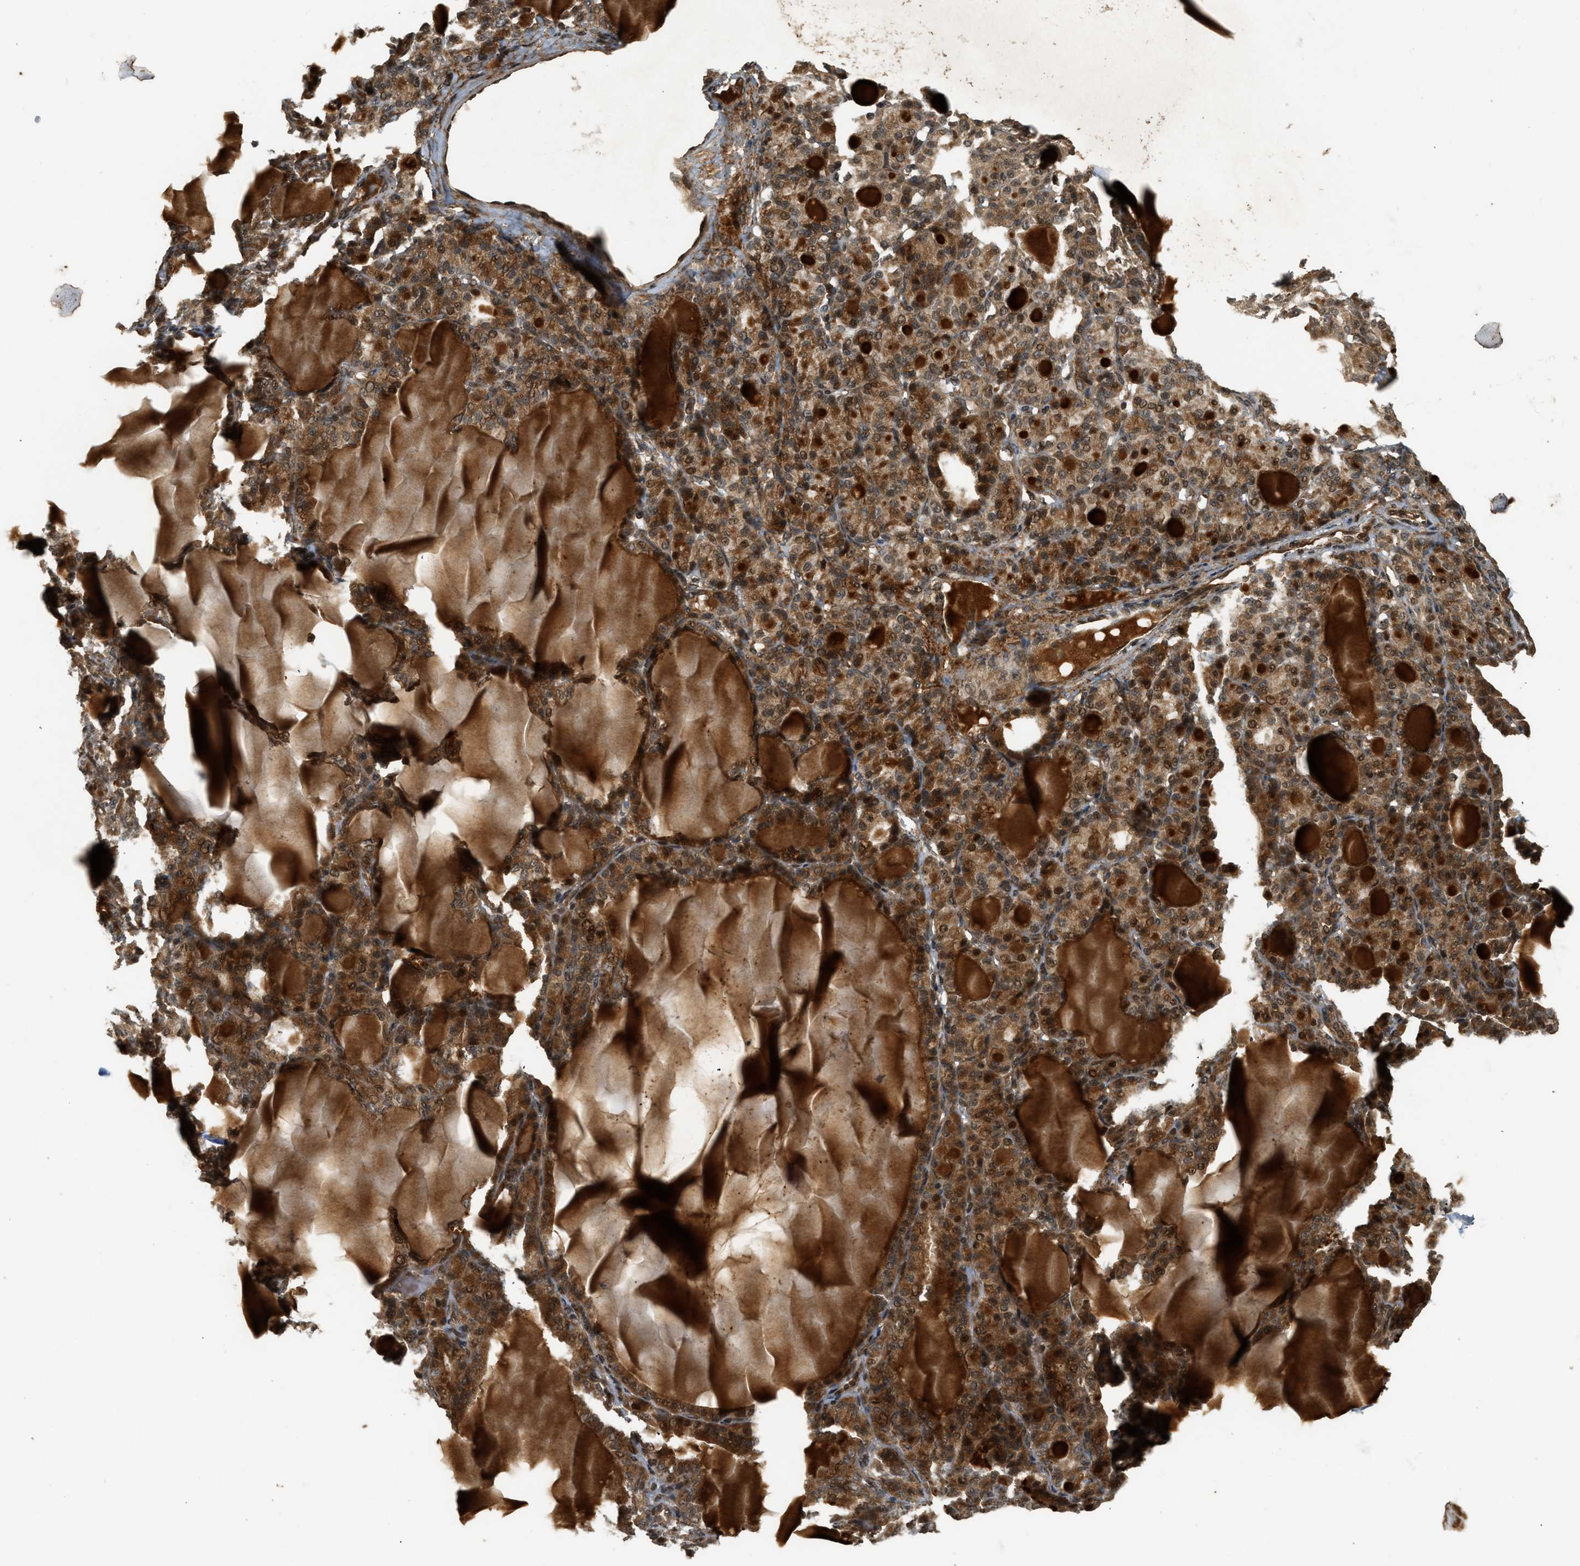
{"staining": {"intensity": "strong", "quantity": ">75%", "location": "cytoplasmic/membranous,nuclear"}, "tissue": "thyroid gland", "cell_type": "Glandular cells", "image_type": "normal", "snomed": [{"axis": "morphology", "description": "Normal tissue, NOS"}, {"axis": "topography", "description": "Thyroid gland"}], "caption": "Human thyroid gland stained with a brown dye shows strong cytoplasmic/membranous,nuclear positive staining in about >75% of glandular cells.", "gene": "EIF2AK3", "patient": {"sex": "female", "age": 28}}